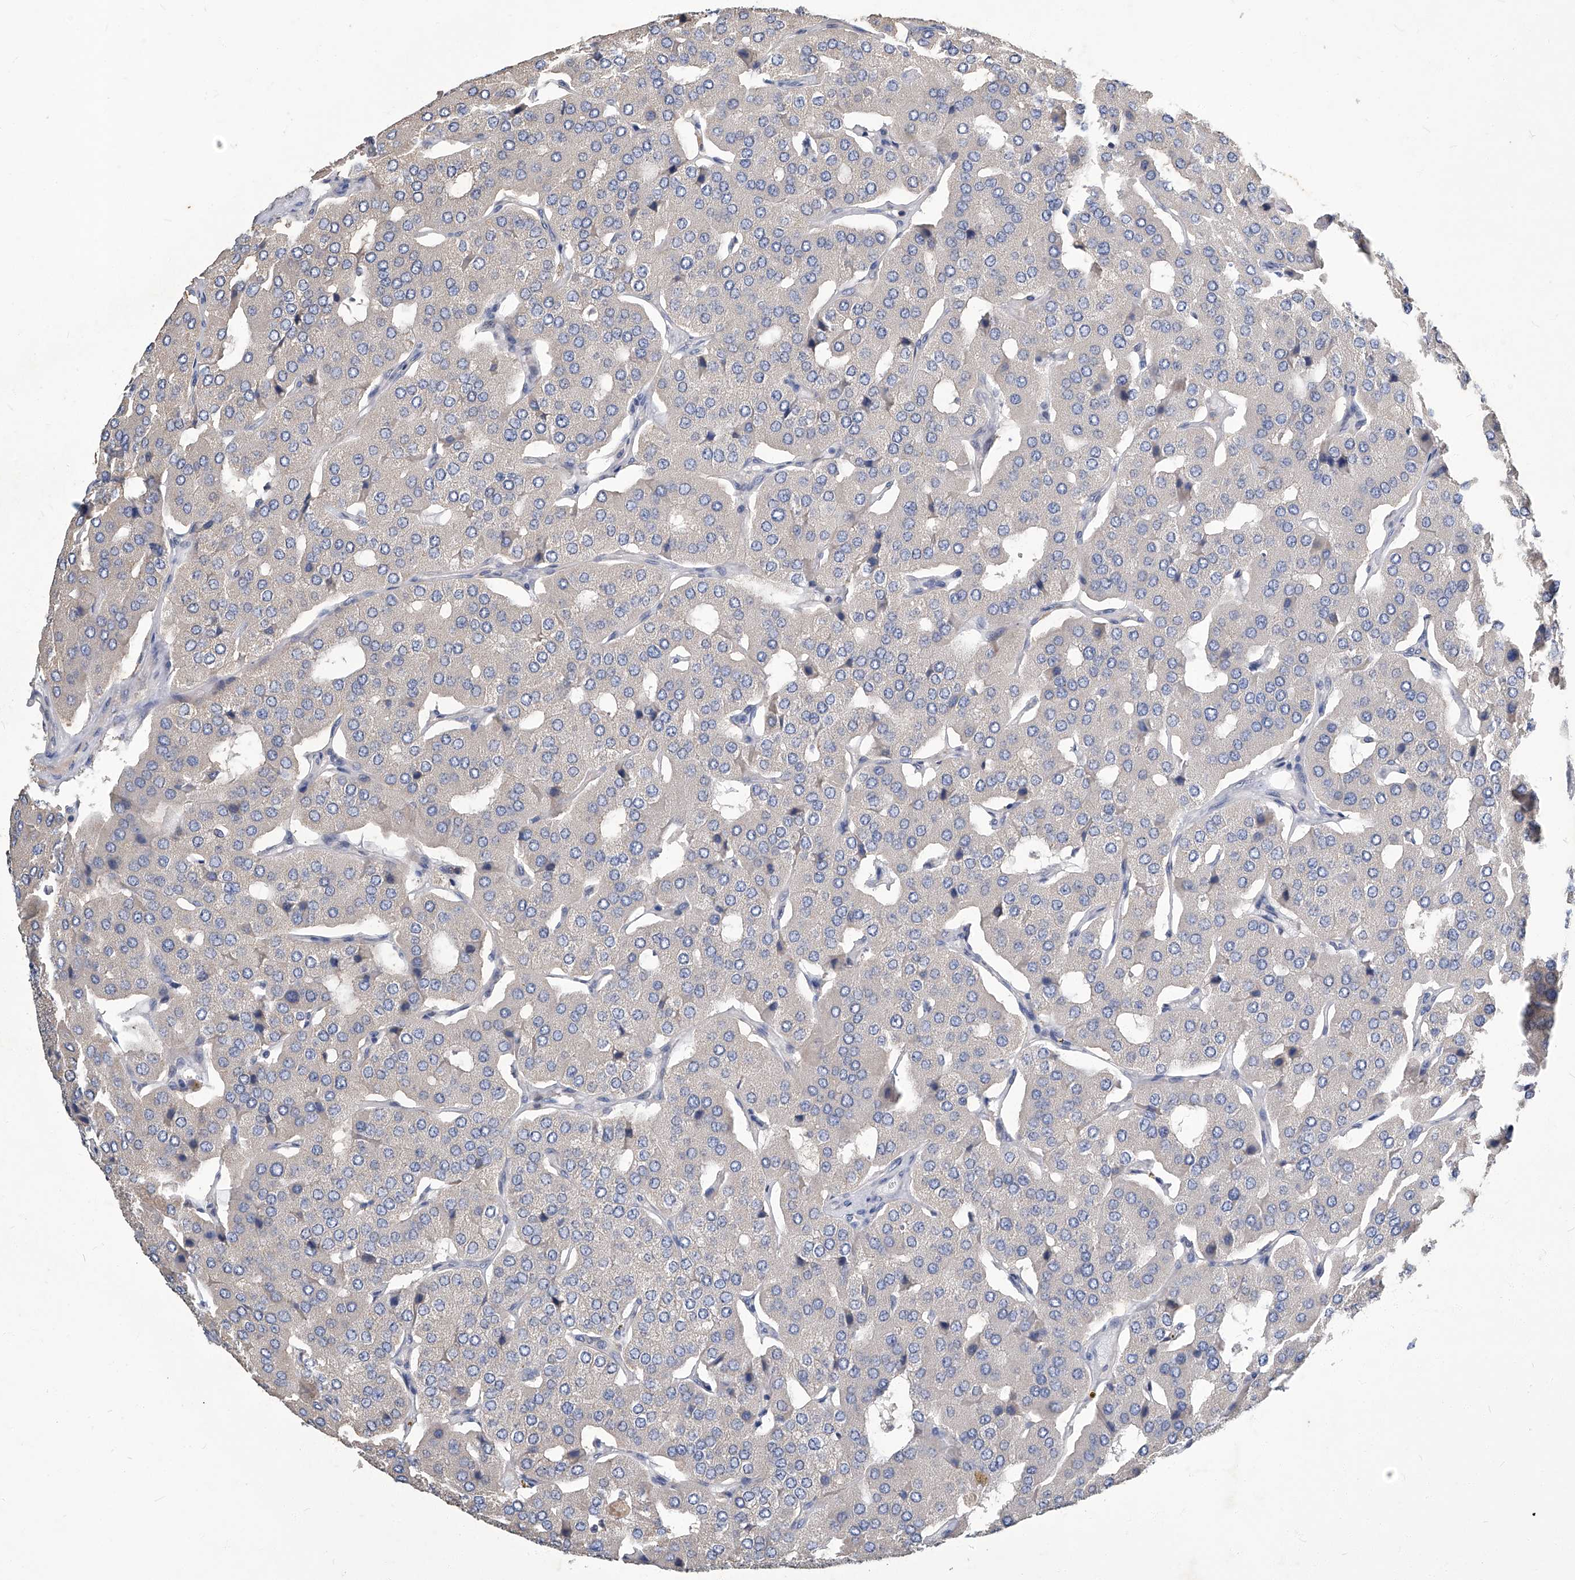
{"staining": {"intensity": "negative", "quantity": "none", "location": "none"}, "tissue": "parathyroid gland", "cell_type": "Glandular cells", "image_type": "normal", "snomed": [{"axis": "morphology", "description": "Normal tissue, NOS"}, {"axis": "morphology", "description": "Adenoma, NOS"}, {"axis": "topography", "description": "Parathyroid gland"}], "caption": "A histopathology image of human parathyroid gland is negative for staining in glandular cells. (Brightfield microscopy of DAB immunohistochemistry at high magnification).", "gene": "TGFBR1", "patient": {"sex": "female", "age": 86}}